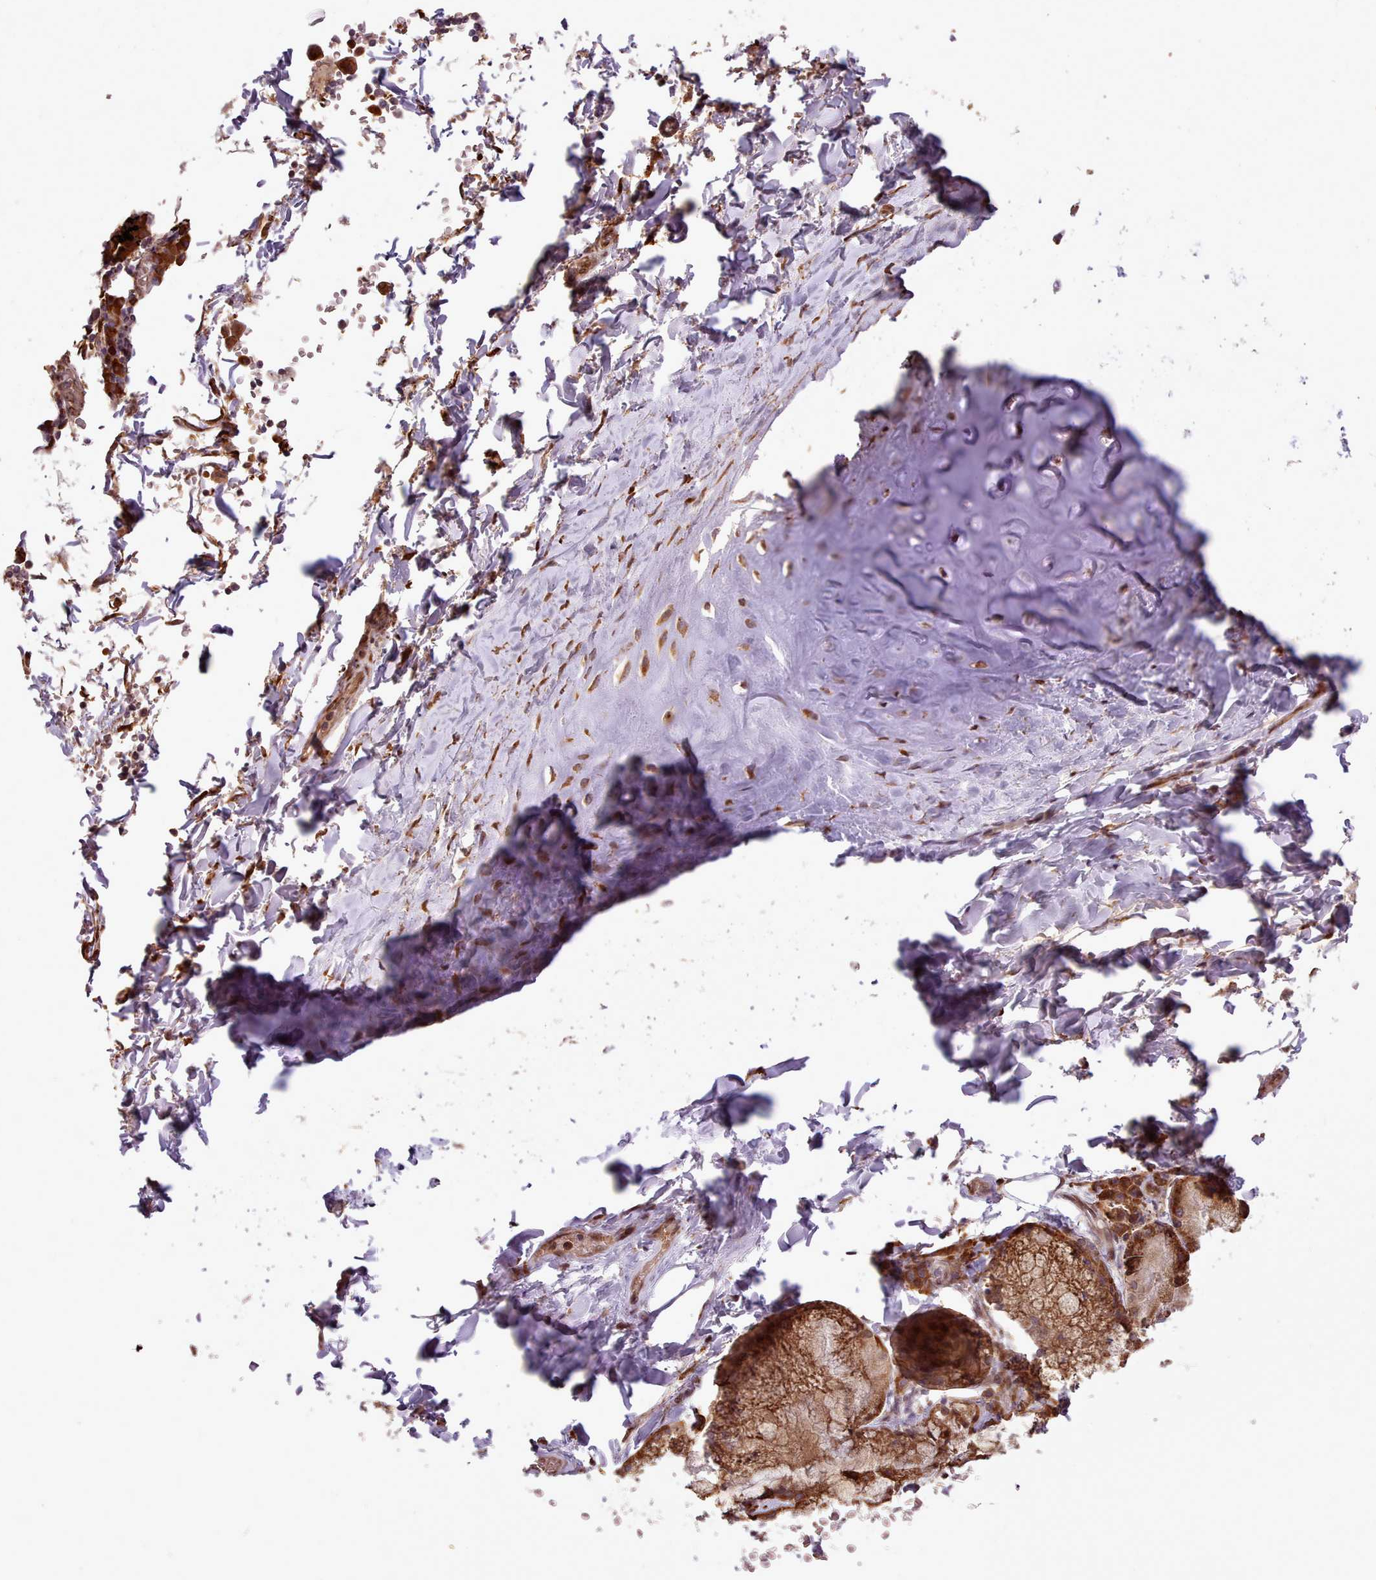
{"staining": {"intensity": "negative", "quantity": "none", "location": "none"}, "tissue": "adipose tissue", "cell_type": "Adipocytes", "image_type": "normal", "snomed": [{"axis": "morphology", "description": "Normal tissue, NOS"}, {"axis": "topography", "description": "Cartilage tissue"}, {"axis": "topography", "description": "Bronchus"}], "caption": "Adipose tissue was stained to show a protein in brown. There is no significant staining in adipocytes. (Stains: DAB (3,3'-diaminobenzidine) immunohistochemistry with hematoxylin counter stain, Microscopy: brightfield microscopy at high magnification).", "gene": "CABP1", "patient": {"sex": "male", "age": 63}}